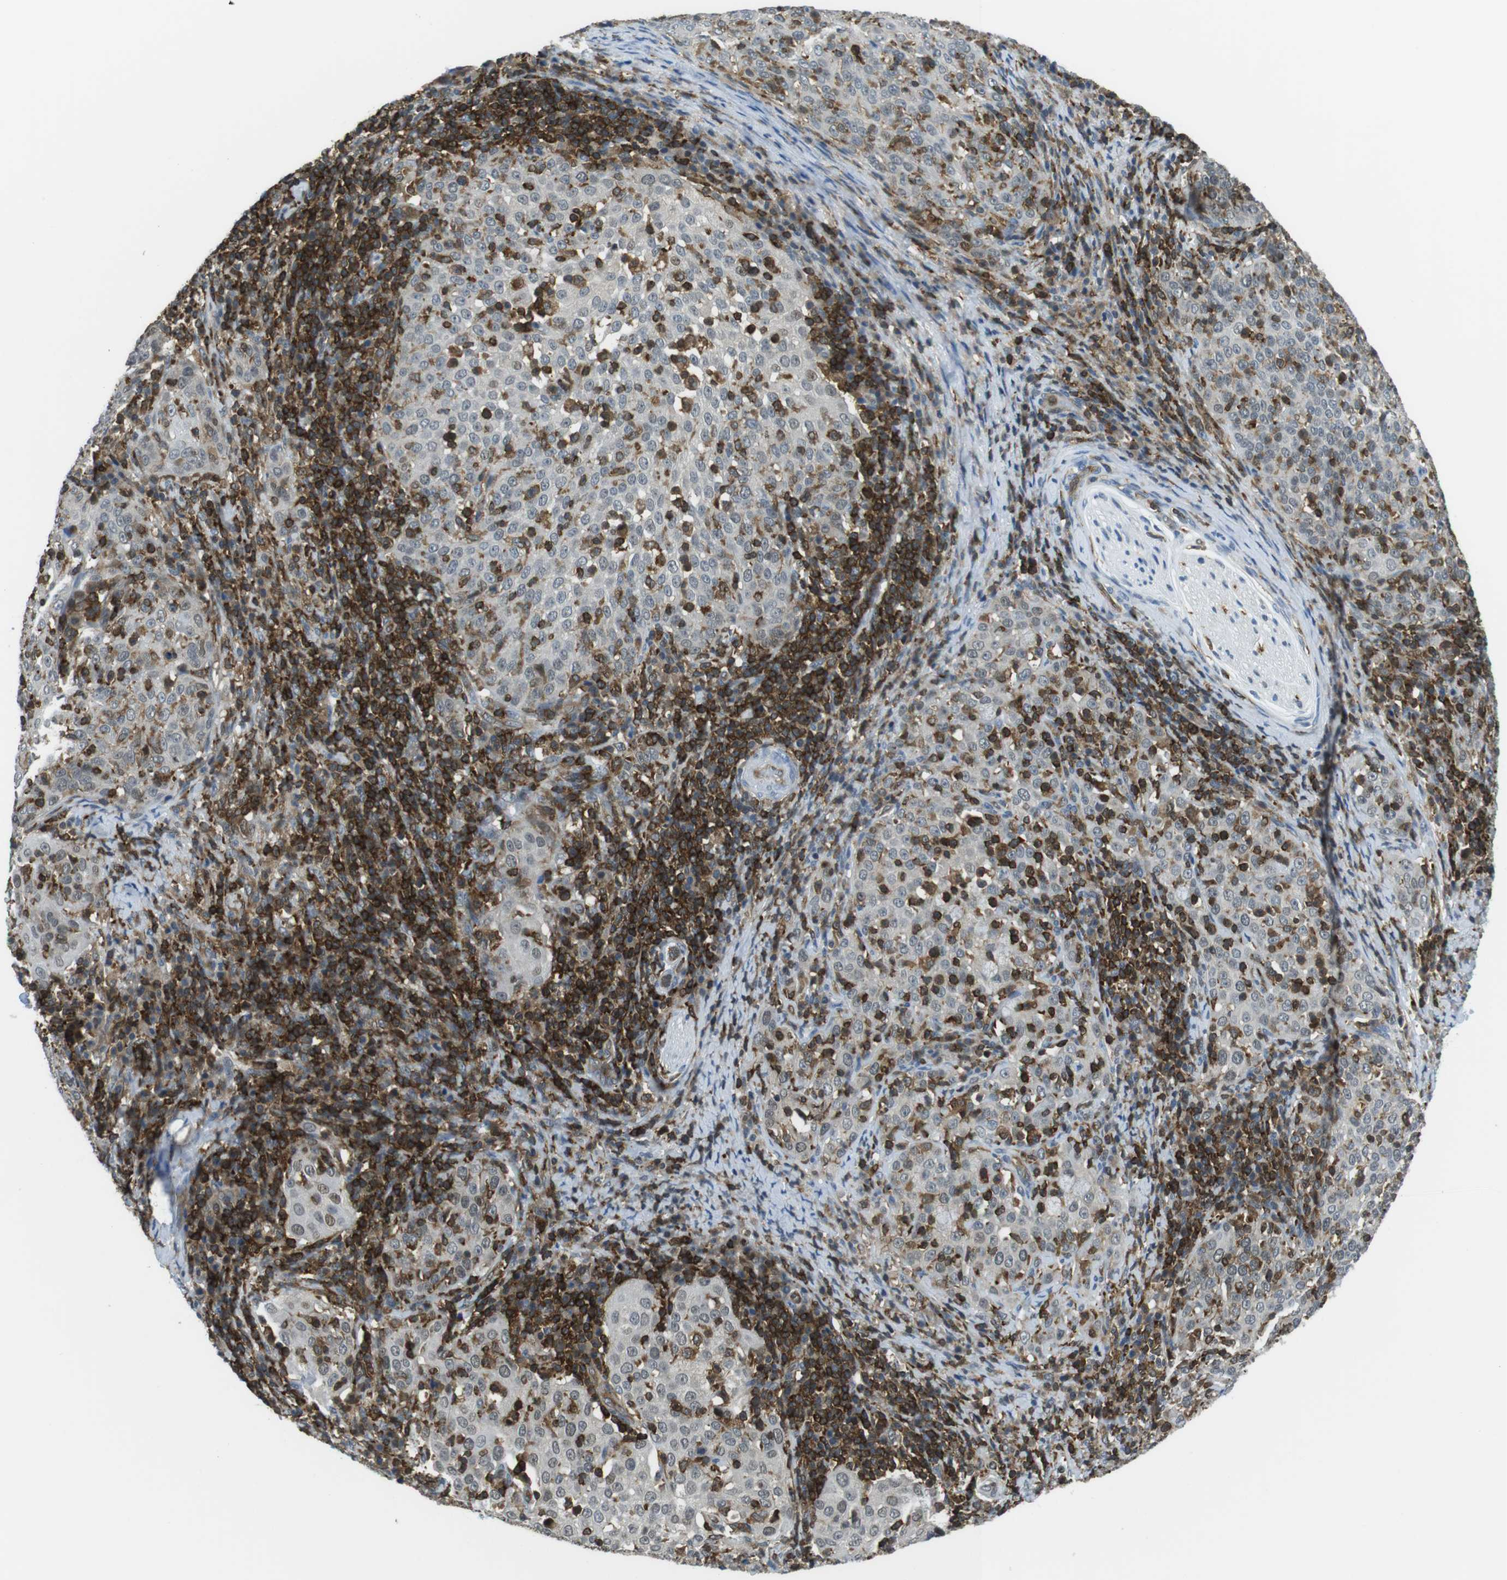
{"staining": {"intensity": "negative", "quantity": "none", "location": "none"}, "tissue": "cervical cancer", "cell_type": "Tumor cells", "image_type": "cancer", "snomed": [{"axis": "morphology", "description": "Squamous cell carcinoma, NOS"}, {"axis": "topography", "description": "Cervix"}], "caption": "An immunohistochemistry photomicrograph of cervical cancer is shown. There is no staining in tumor cells of cervical cancer. (DAB immunohistochemistry visualized using brightfield microscopy, high magnification).", "gene": "STK10", "patient": {"sex": "female", "age": 51}}